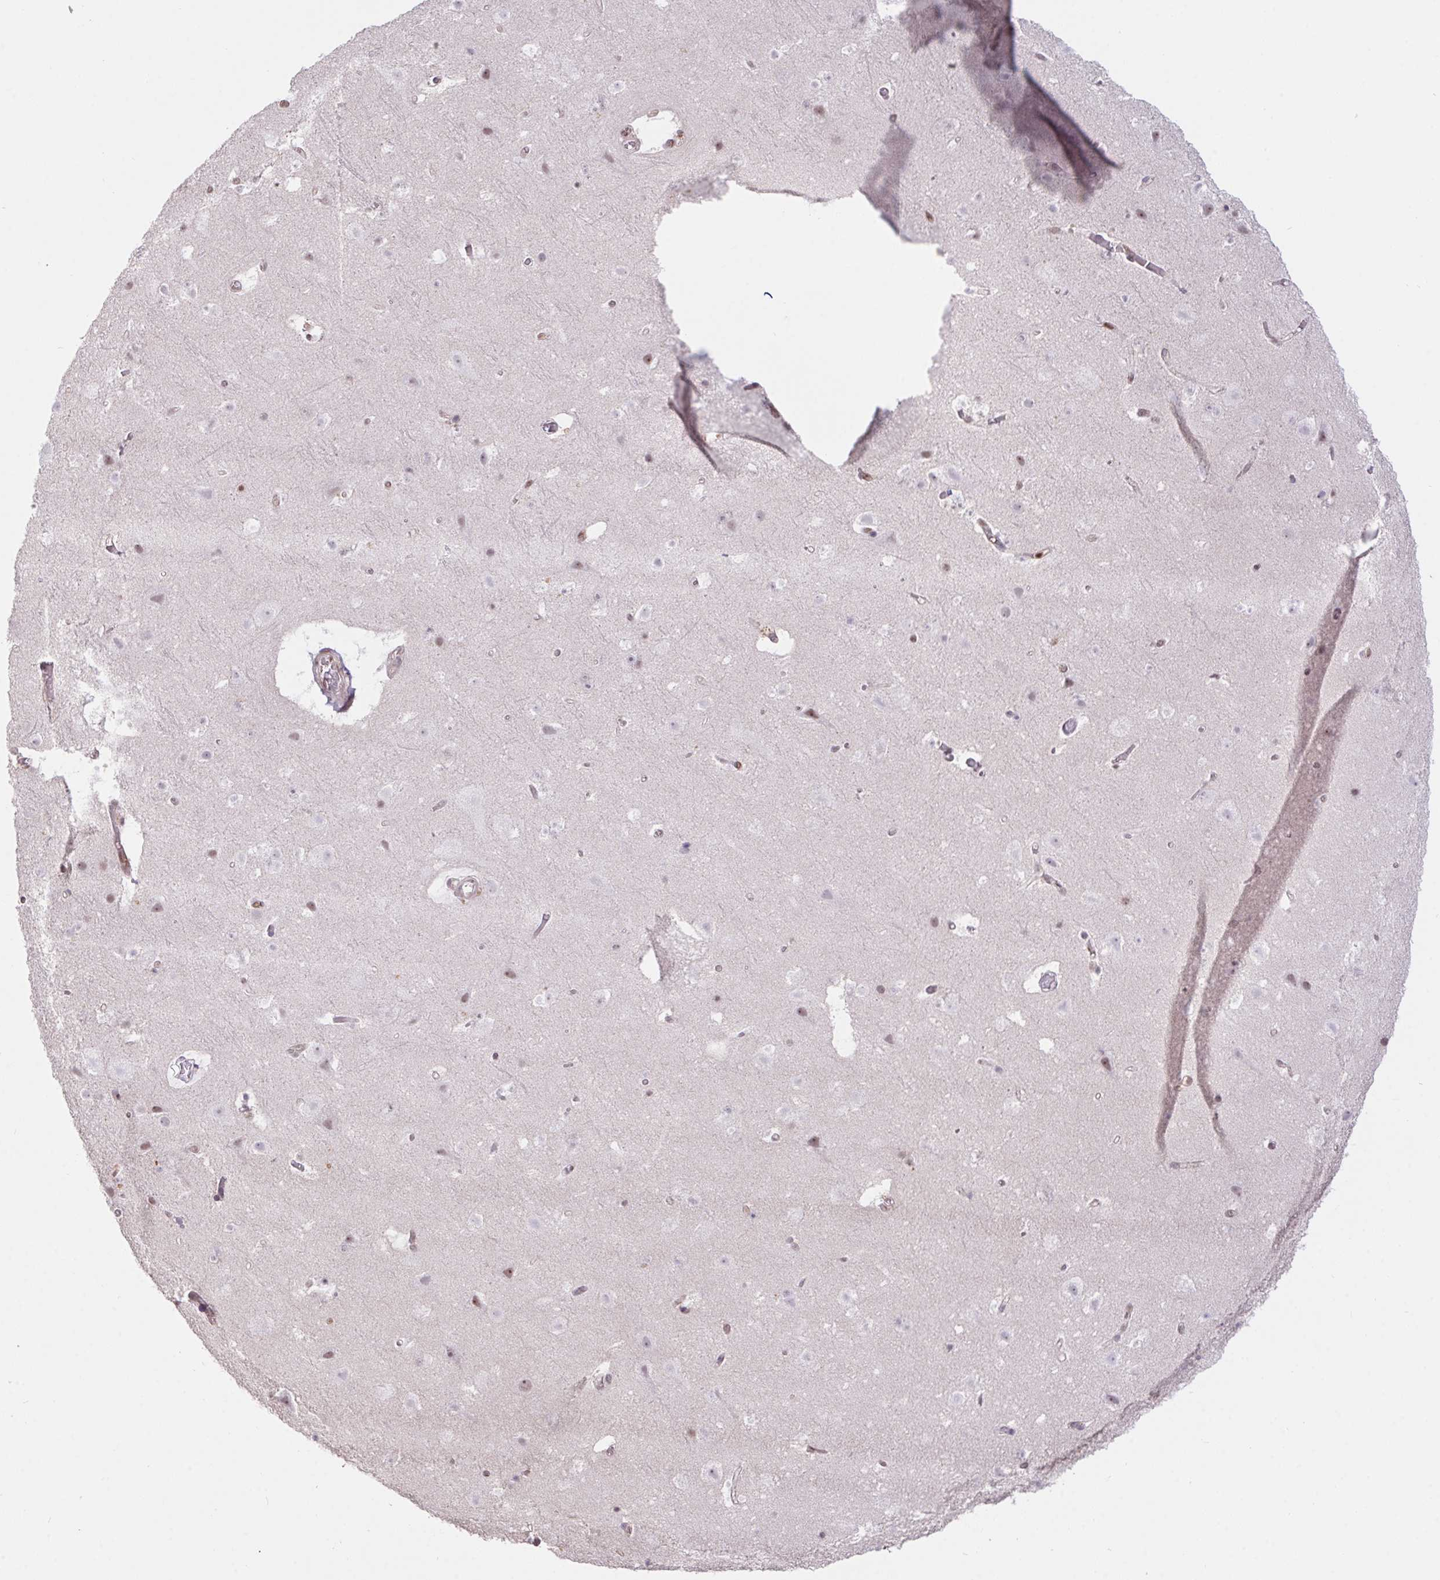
{"staining": {"intensity": "negative", "quantity": "none", "location": "none"}, "tissue": "cerebral cortex", "cell_type": "Endothelial cells", "image_type": "normal", "snomed": [{"axis": "morphology", "description": "Normal tissue, NOS"}, {"axis": "topography", "description": "Cerebral cortex"}], "caption": "Immunohistochemistry image of benign cerebral cortex: human cerebral cortex stained with DAB (3,3'-diaminobenzidine) displays no significant protein staining in endothelial cells.", "gene": "POLD3", "patient": {"sex": "female", "age": 42}}